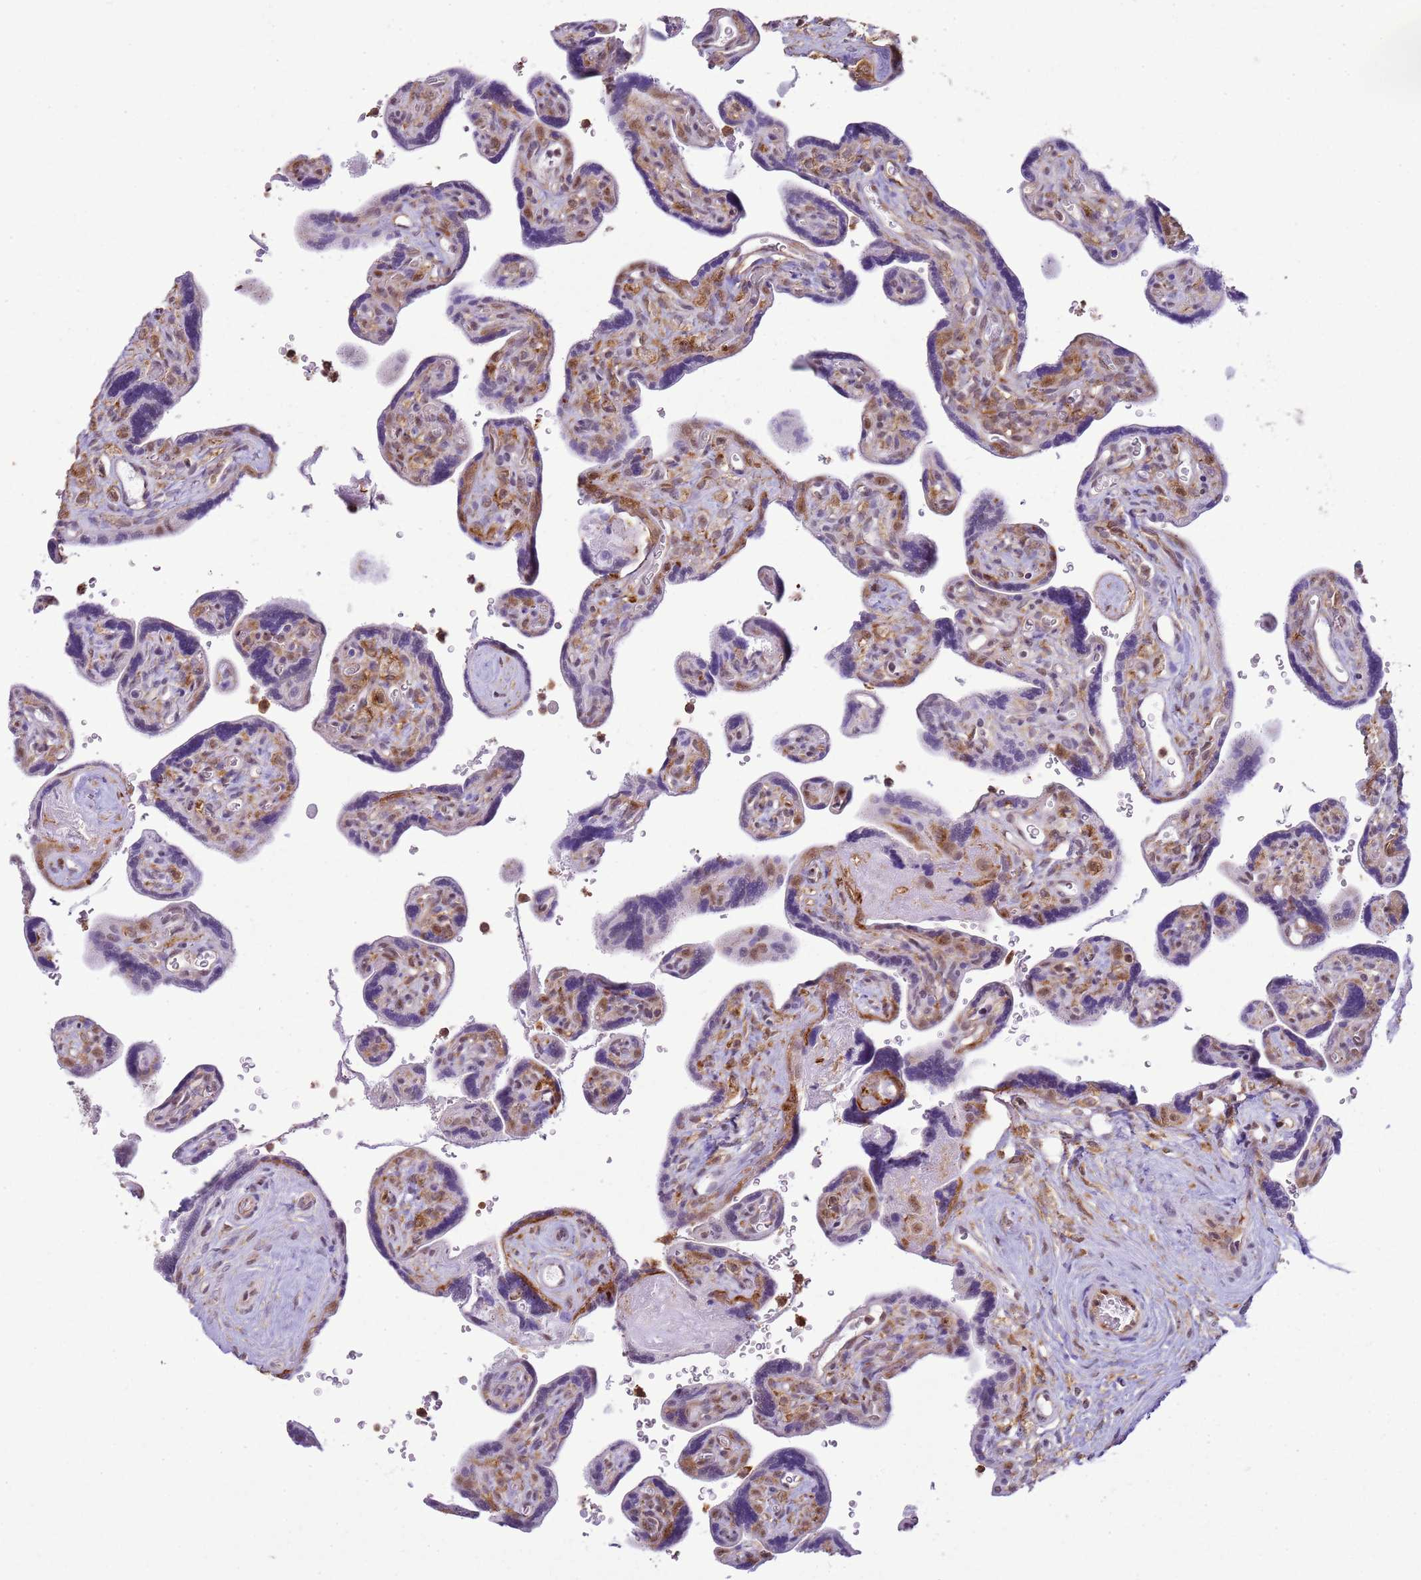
{"staining": {"intensity": "weak", "quantity": "25%-75%", "location": "cytoplasmic/membranous"}, "tissue": "placenta", "cell_type": "Trophoblastic cells", "image_type": "normal", "snomed": [{"axis": "morphology", "description": "Normal tissue, NOS"}, {"axis": "topography", "description": "Placenta"}], "caption": "Brown immunohistochemical staining in unremarkable human placenta shows weak cytoplasmic/membranous staining in approximately 25%-75% of trophoblastic cells. (DAB = brown stain, brightfield microscopy at high magnification).", "gene": "GABRE", "patient": {"sex": "female", "age": 39}}